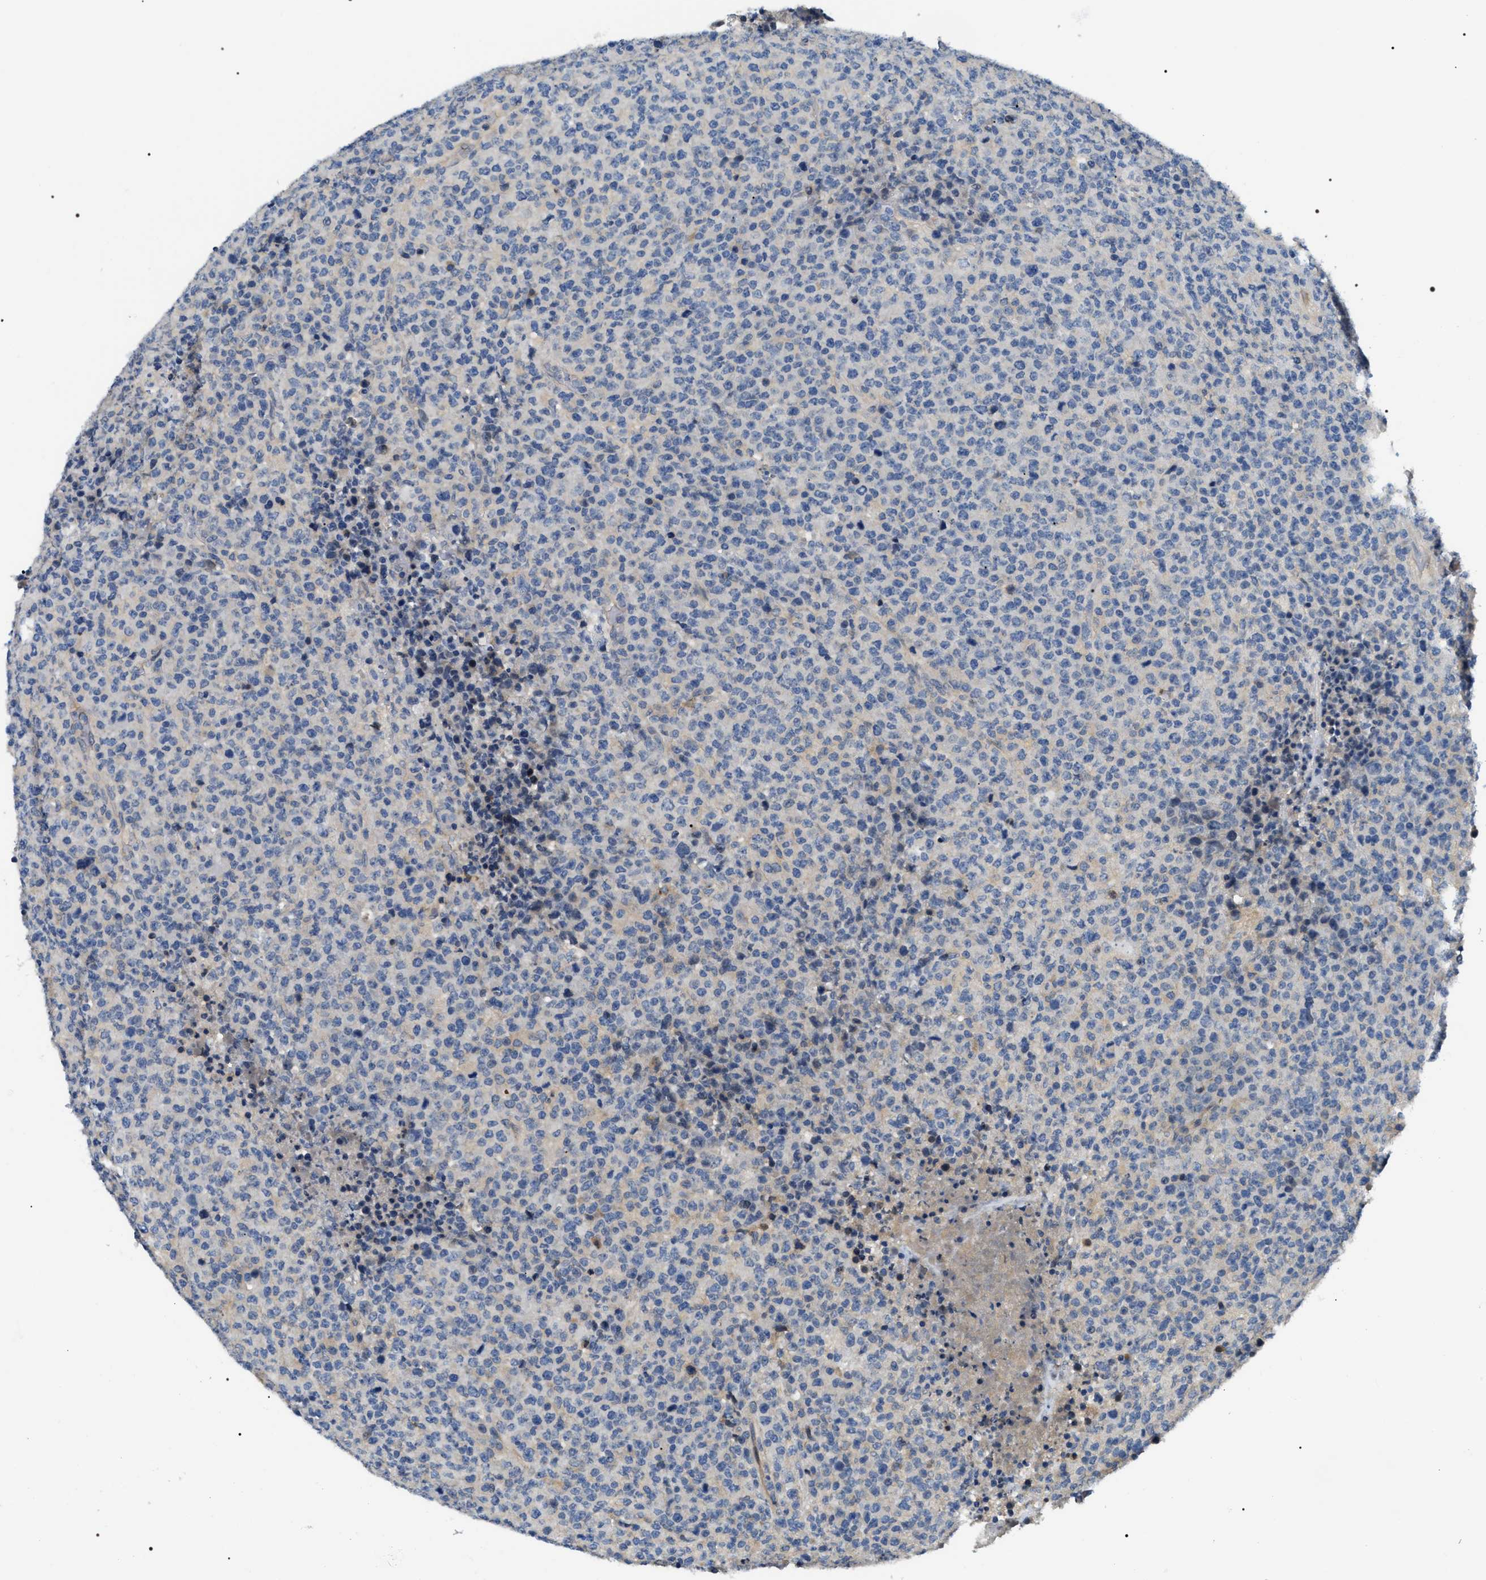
{"staining": {"intensity": "negative", "quantity": "none", "location": "none"}, "tissue": "lymphoma", "cell_type": "Tumor cells", "image_type": "cancer", "snomed": [{"axis": "morphology", "description": "Malignant lymphoma, non-Hodgkin's type, High grade"}, {"axis": "topography", "description": "Lymph node"}], "caption": "Immunohistochemistry (IHC) micrograph of neoplastic tissue: high-grade malignant lymphoma, non-Hodgkin's type stained with DAB (3,3'-diaminobenzidine) exhibits no significant protein staining in tumor cells.", "gene": "IFT81", "patient": {"sex": "female", "age": 76}}